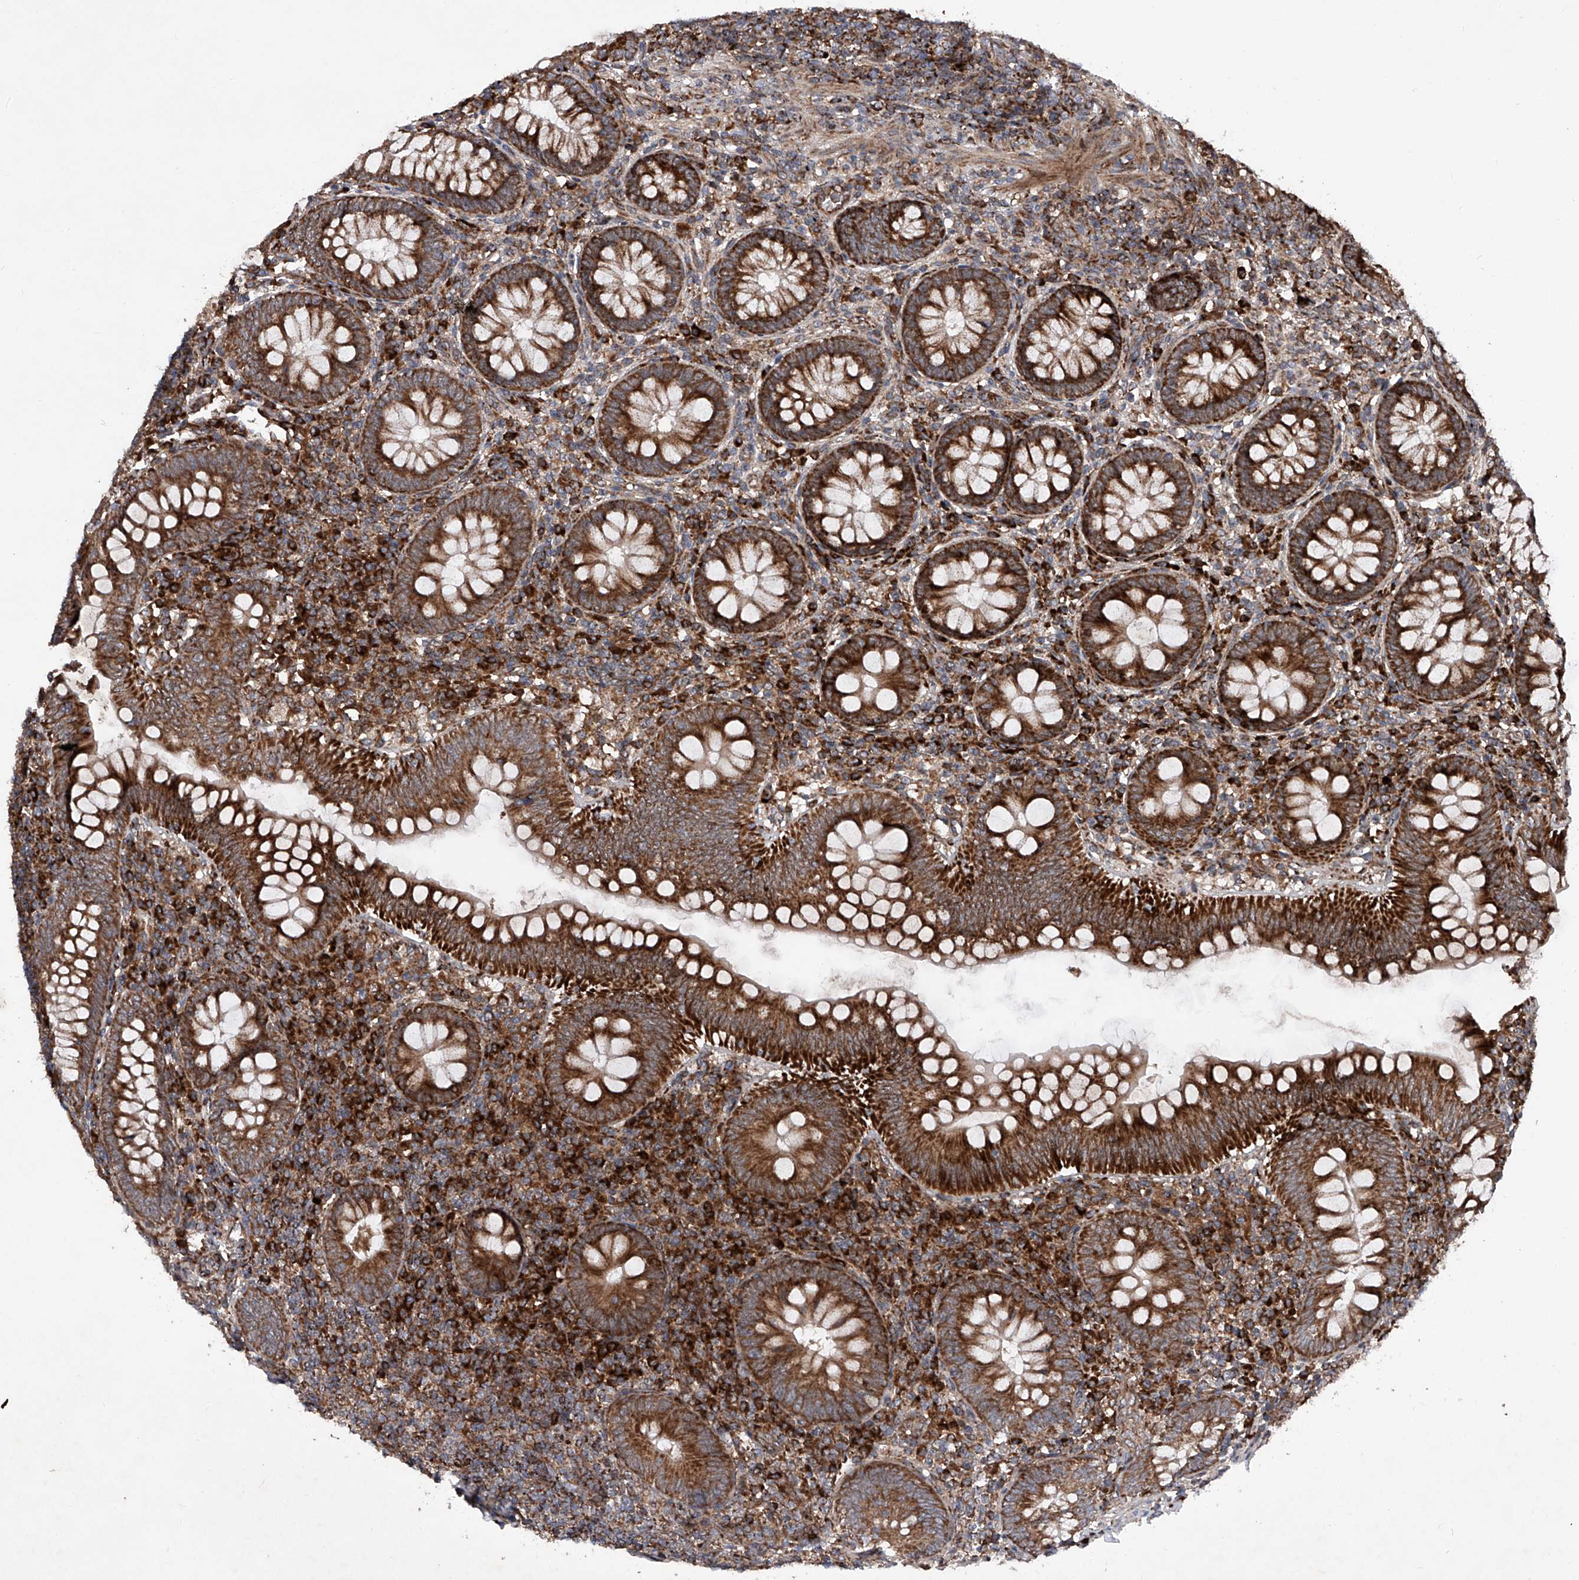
{"staining": {"intensity": "strong", "quantity": ">75%", "location": "cytoplasmic/membranous"}, "tissue": "appendix", "cell_type": "Glandular cells", "image_type": "normal", "snomed": [{"axis": "morphology", "description": "Normal tissue, NOS"}, {"axis": "topography", "description": "Appendix"}], "caption": "A histopathology image showing strong cytoplasmic/membranous expression in approximately >75% of glandular cells in benign appendix, as visualized by brown immunohistochemical staining.", "gene": "DAD1", "patient": {"sex": "male", "age": 14}}